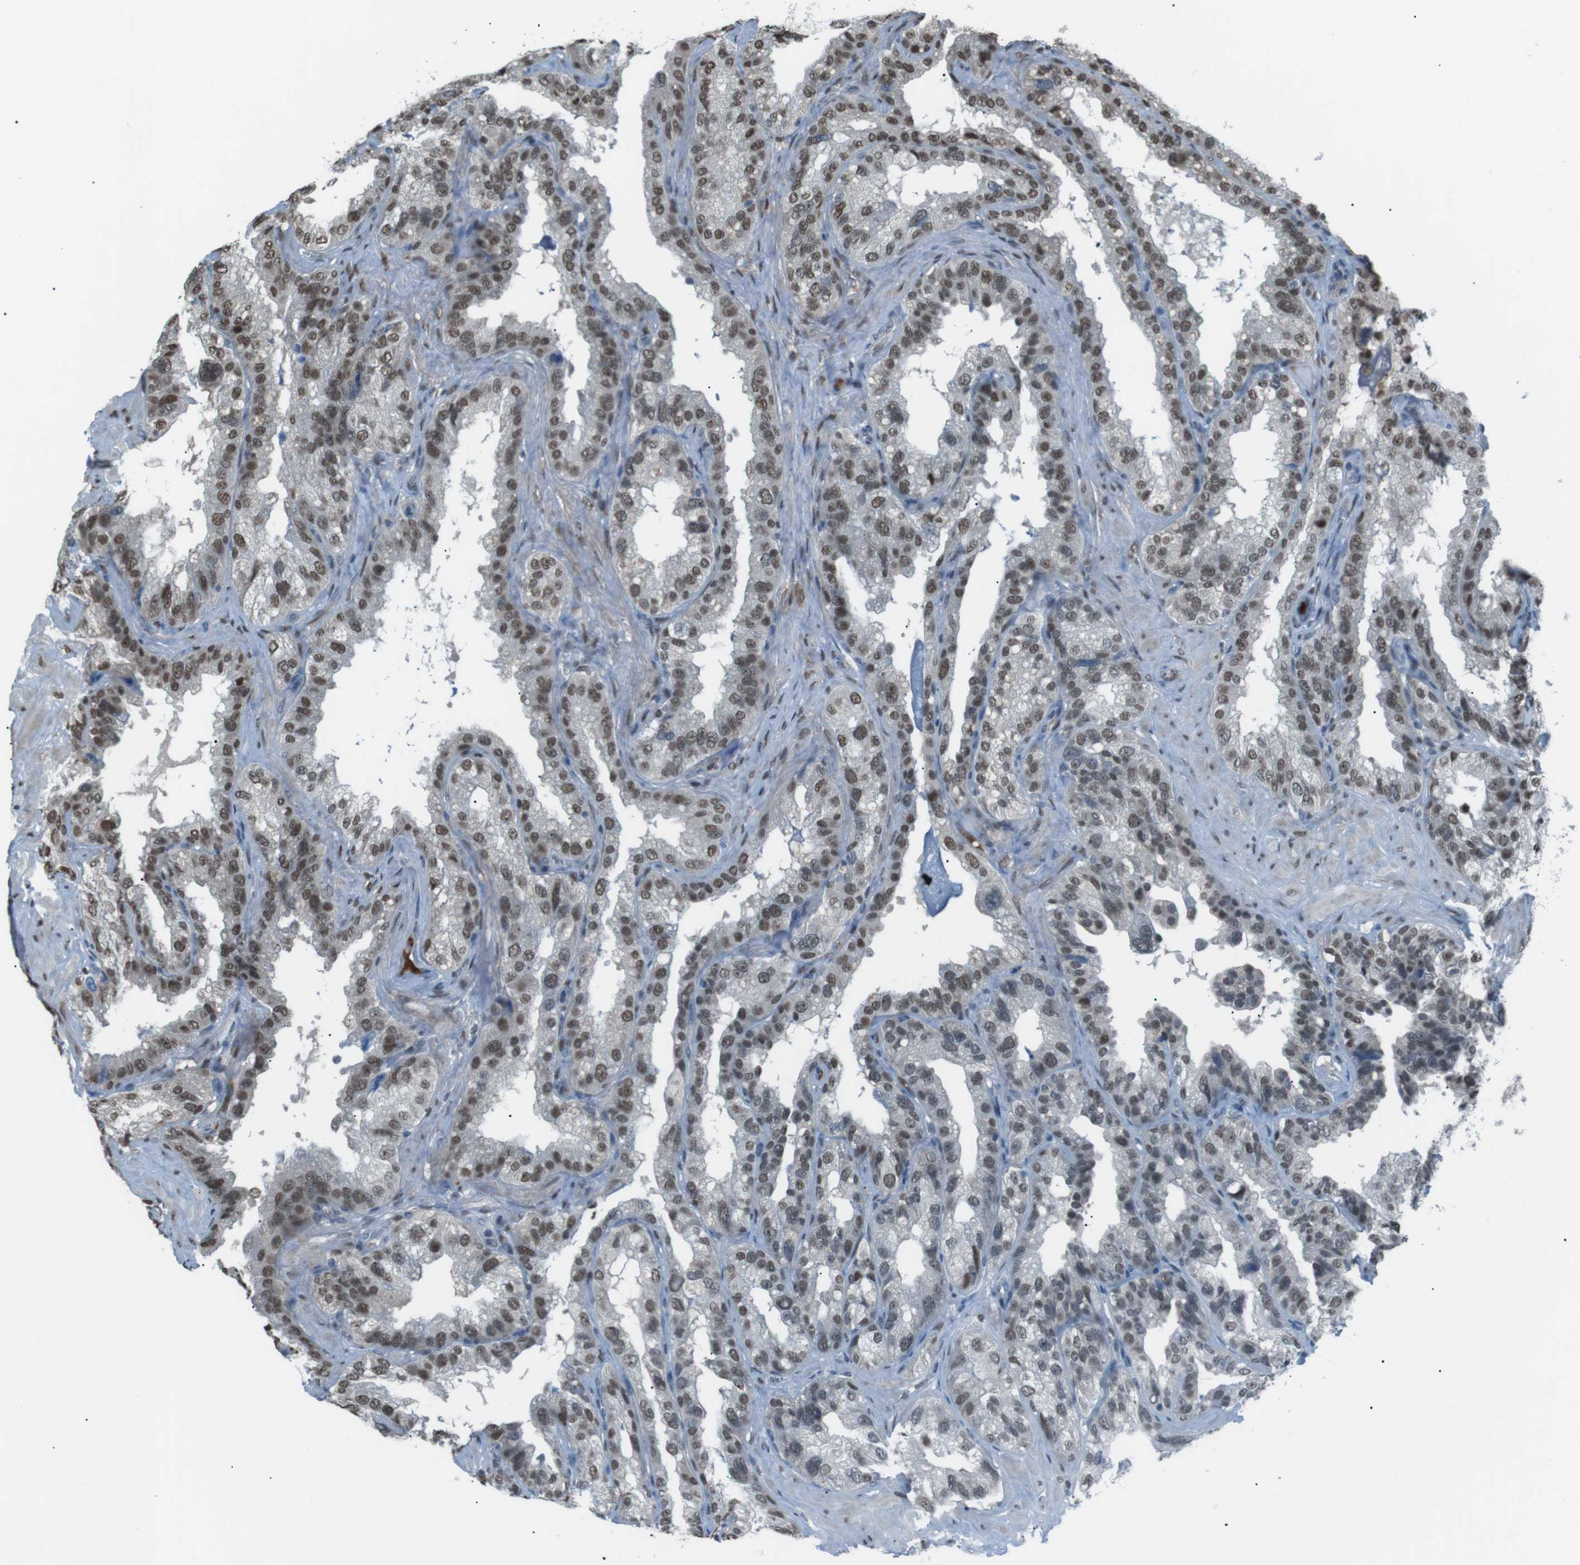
{"staining": {"intensity": "moderate", "quantity": ">75%", "location": "nuclear"}, "tissue": "seminal vesicle", "cell_type": "Glandular cells", "image_type": "normal", "snomed": [{"axis": "morphology", "description": "Normal tissue, NOS"}, {"axis": "topography", "description": "Seminal veicle"}], "caption": "Brown immunohistochemical staining in benign seminal vesicle reveals moderate nuclear staining in approximately >75% of glandular cells. The staining is performed using DAB (3,3'-diaminobenzidine) brown chromogen to label protein expression. The nuclei are counter-stained blue using hematoxylin.", "gene": "SRPK2", "patient": {"sex": "male", "age": 68}}